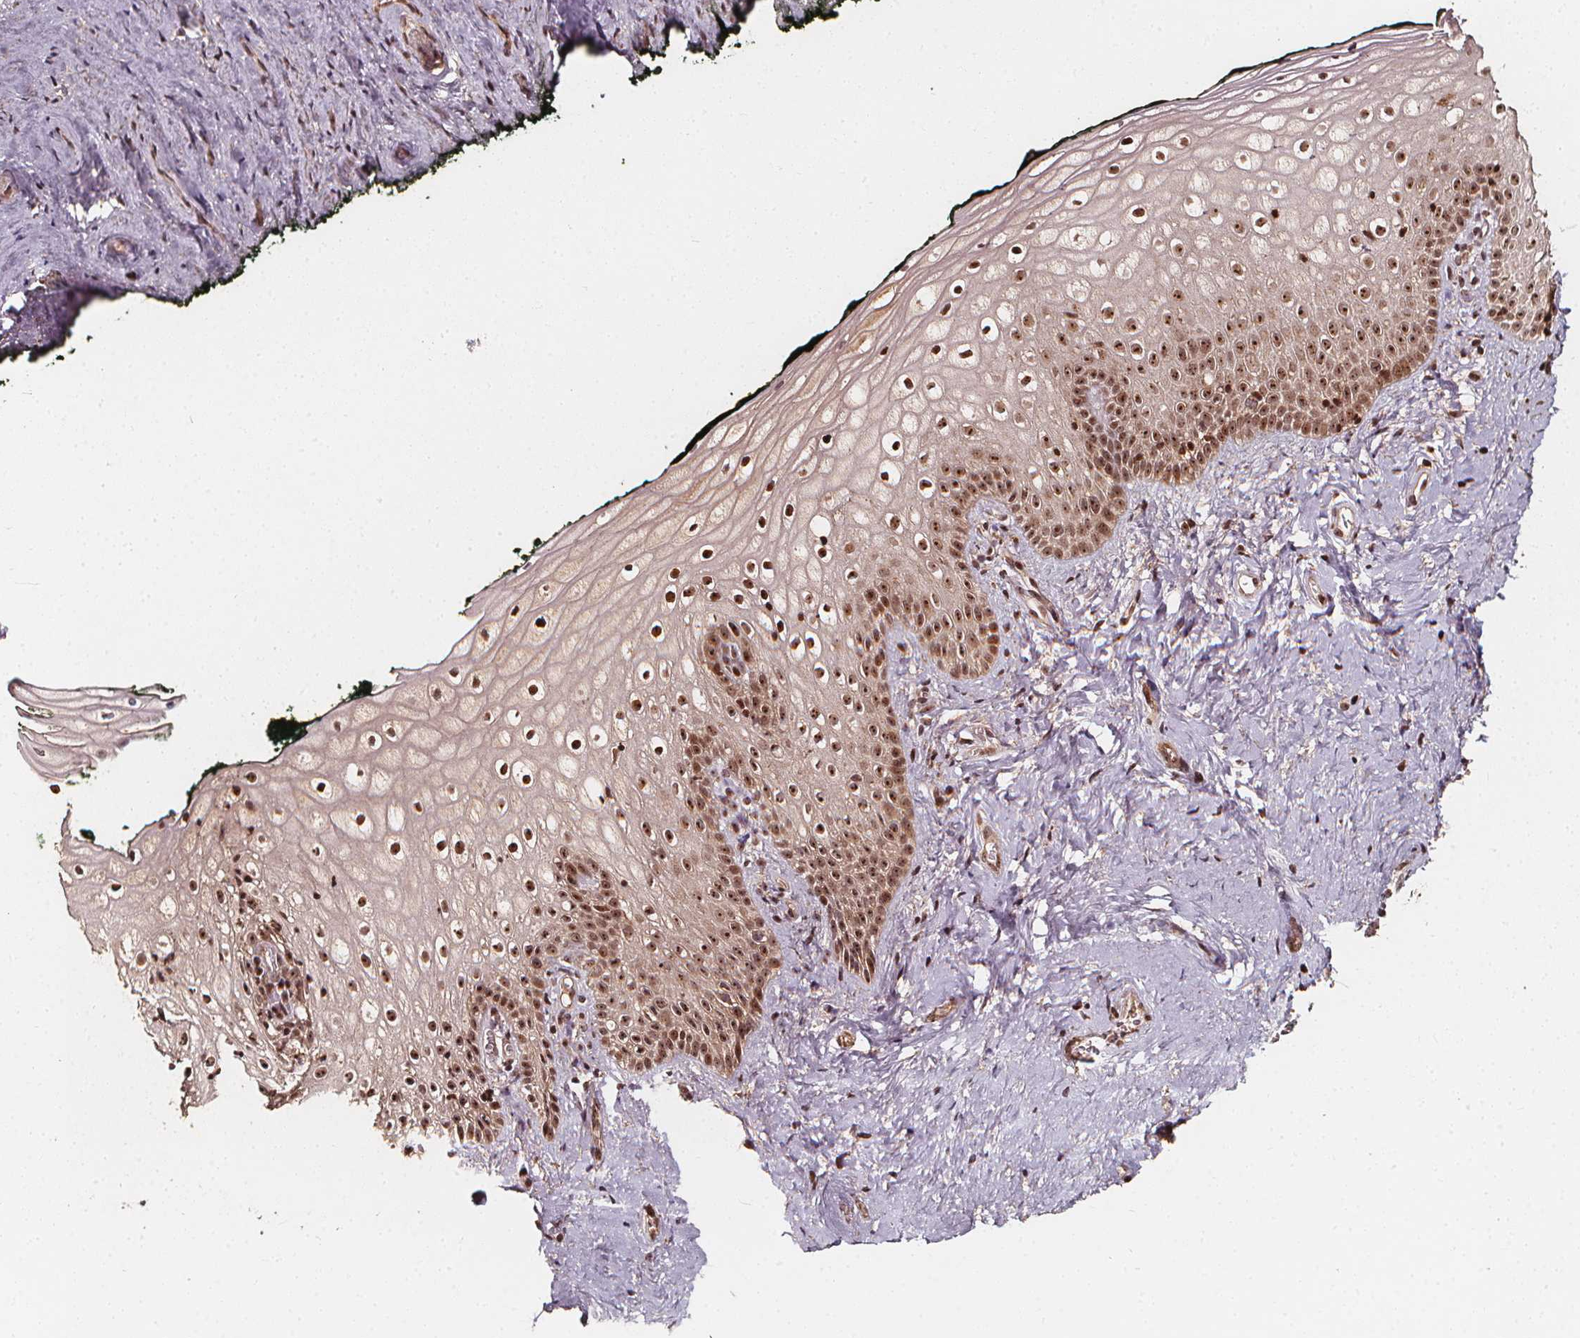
{"staining": {"intensity": "moderate", "quantity": ">75%", "location": "nuclear"}, "tissue": "vagina", "cell_type": "Squamous epithelial cells", "image_type": "normal", "snomed": [{"axis": "morphology", "description": "Normal tissue, NOS"}, {"axis": "topography", "description": "Vagina"}], "caption": "DAB (3,3'-diaminobenzidine) immunohistochemical staining of benign vagina displays moderate nuclear protein positivity in approximately >75% of squamous epithelial cells. (Stains: DAB in brown, nuclei in blue, Microscopy: brightfield microscopy at high magnification).", "gene": "EXOSC9", "patient": {"sex": "female", "age": 47}}